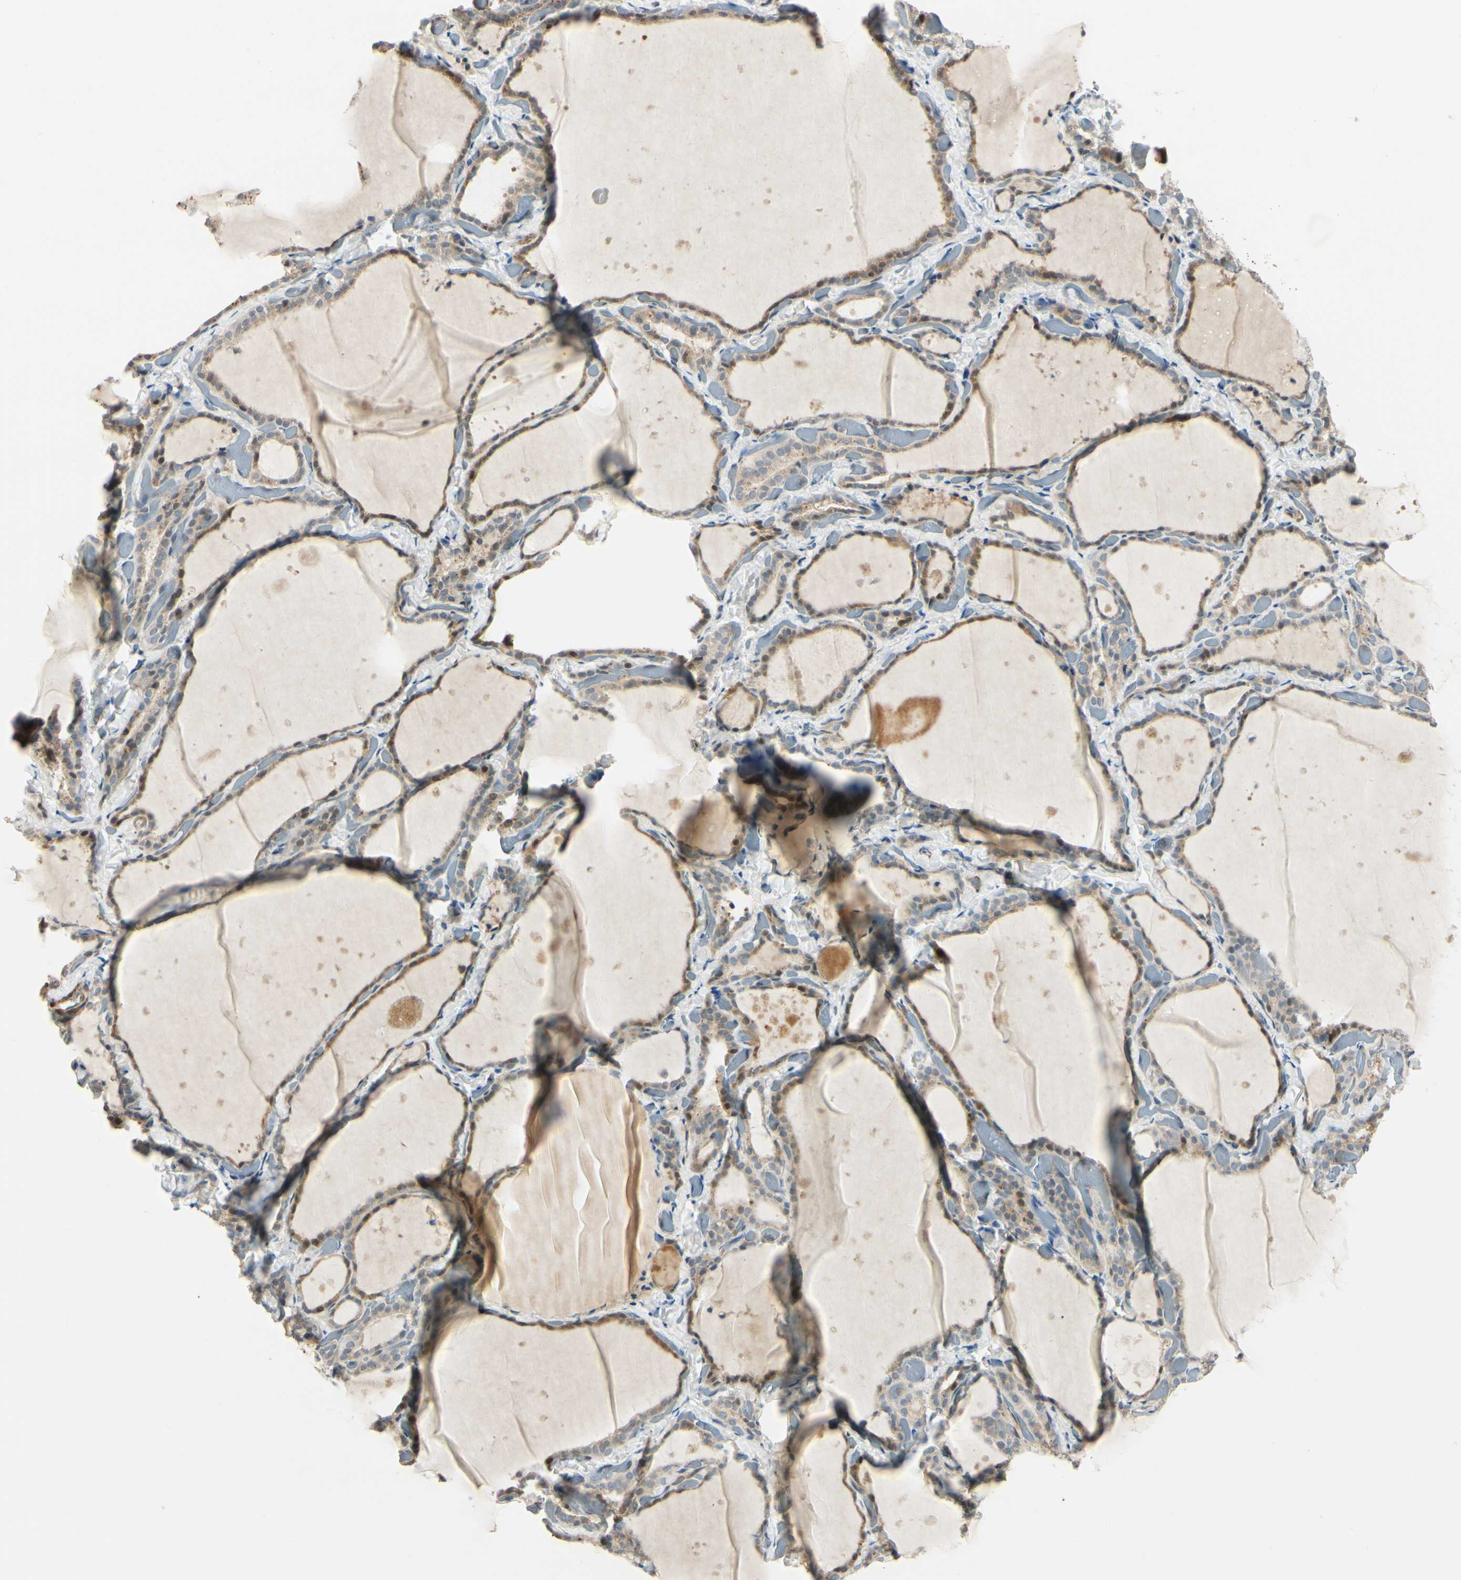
{"staining": {"intensity": "weak", "quantity": ">75%", "location": "cytoplasmic/membranous"}, "tissue": "thyroid gland", "cell_type": "Glandular cells", "image_type": "normal", "snomed": [{"axis": "morphology", "description": "Normal tissue, NOS"}, {"axis": "topography", "description": "Thyroid gland"}], "caption": "Weak cytoplasmic/membranous staining is identified in about >75% of glandular cells in benign thyroid gland. (DAB IHC, brown staining for protein, blue staining for nuclei).", "gene": "P4HA3", "patient": {"sex": "female", "age": 44}}